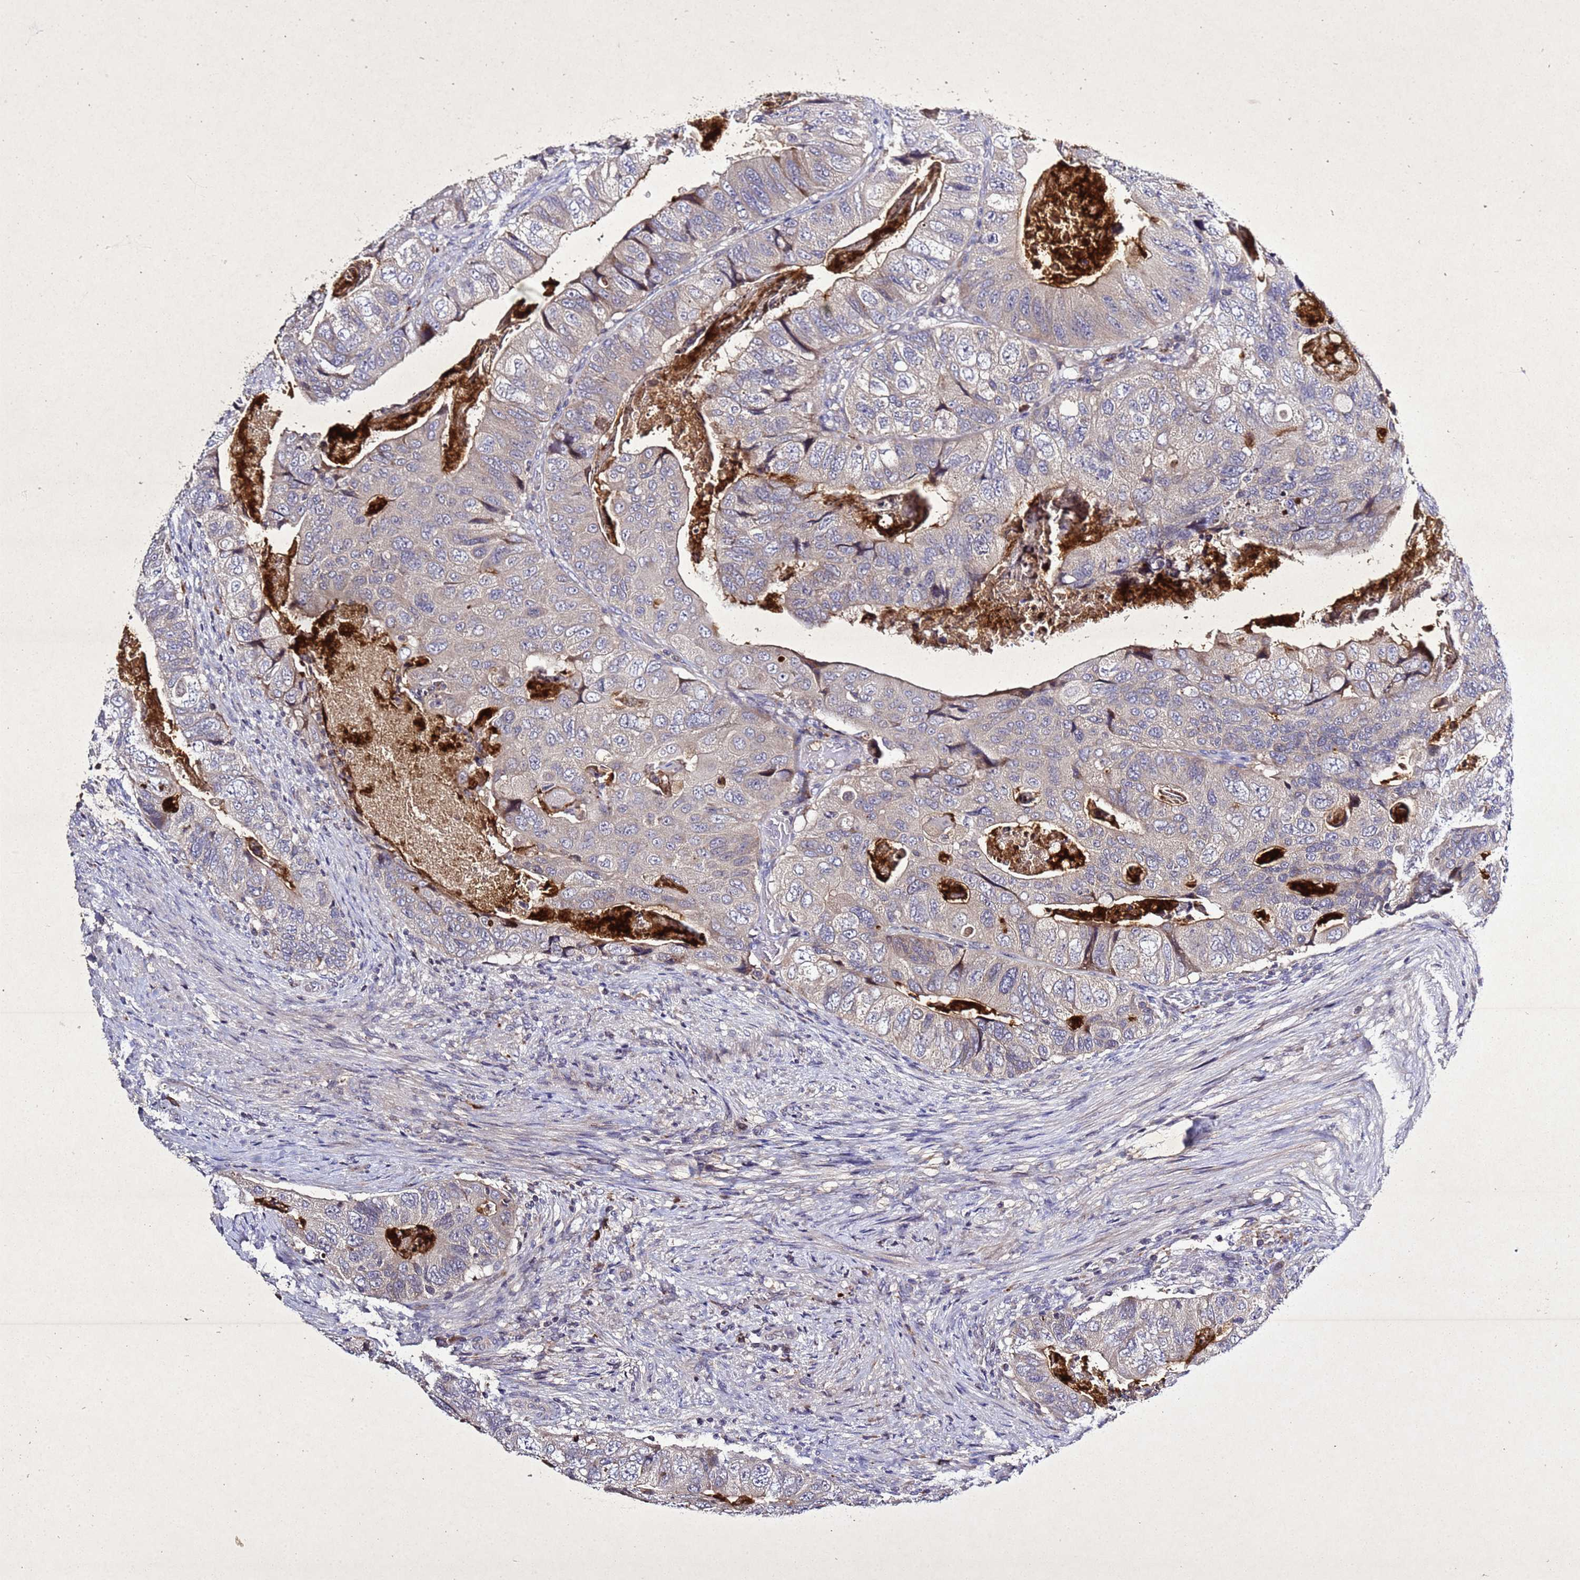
{"staining": {"intensity": "negative", "quantity": "none", "location": "none"}, "tissue": "colorectal cancer", "cell_type": "Tumor cells", "image_type": "cancer", "snomed": [{"axis": "morphology", "description": "Adenocarcinoma, NOS"}, {"axis": "topography", "description": "Rectum"}], "caption": "This is an immunohistochemistry micrograph of human adenocarcinoma (colorectal). There is no staining in tumor cells.", "gene": "SV2B", "patient": {"sex": "male", "age": 63}}